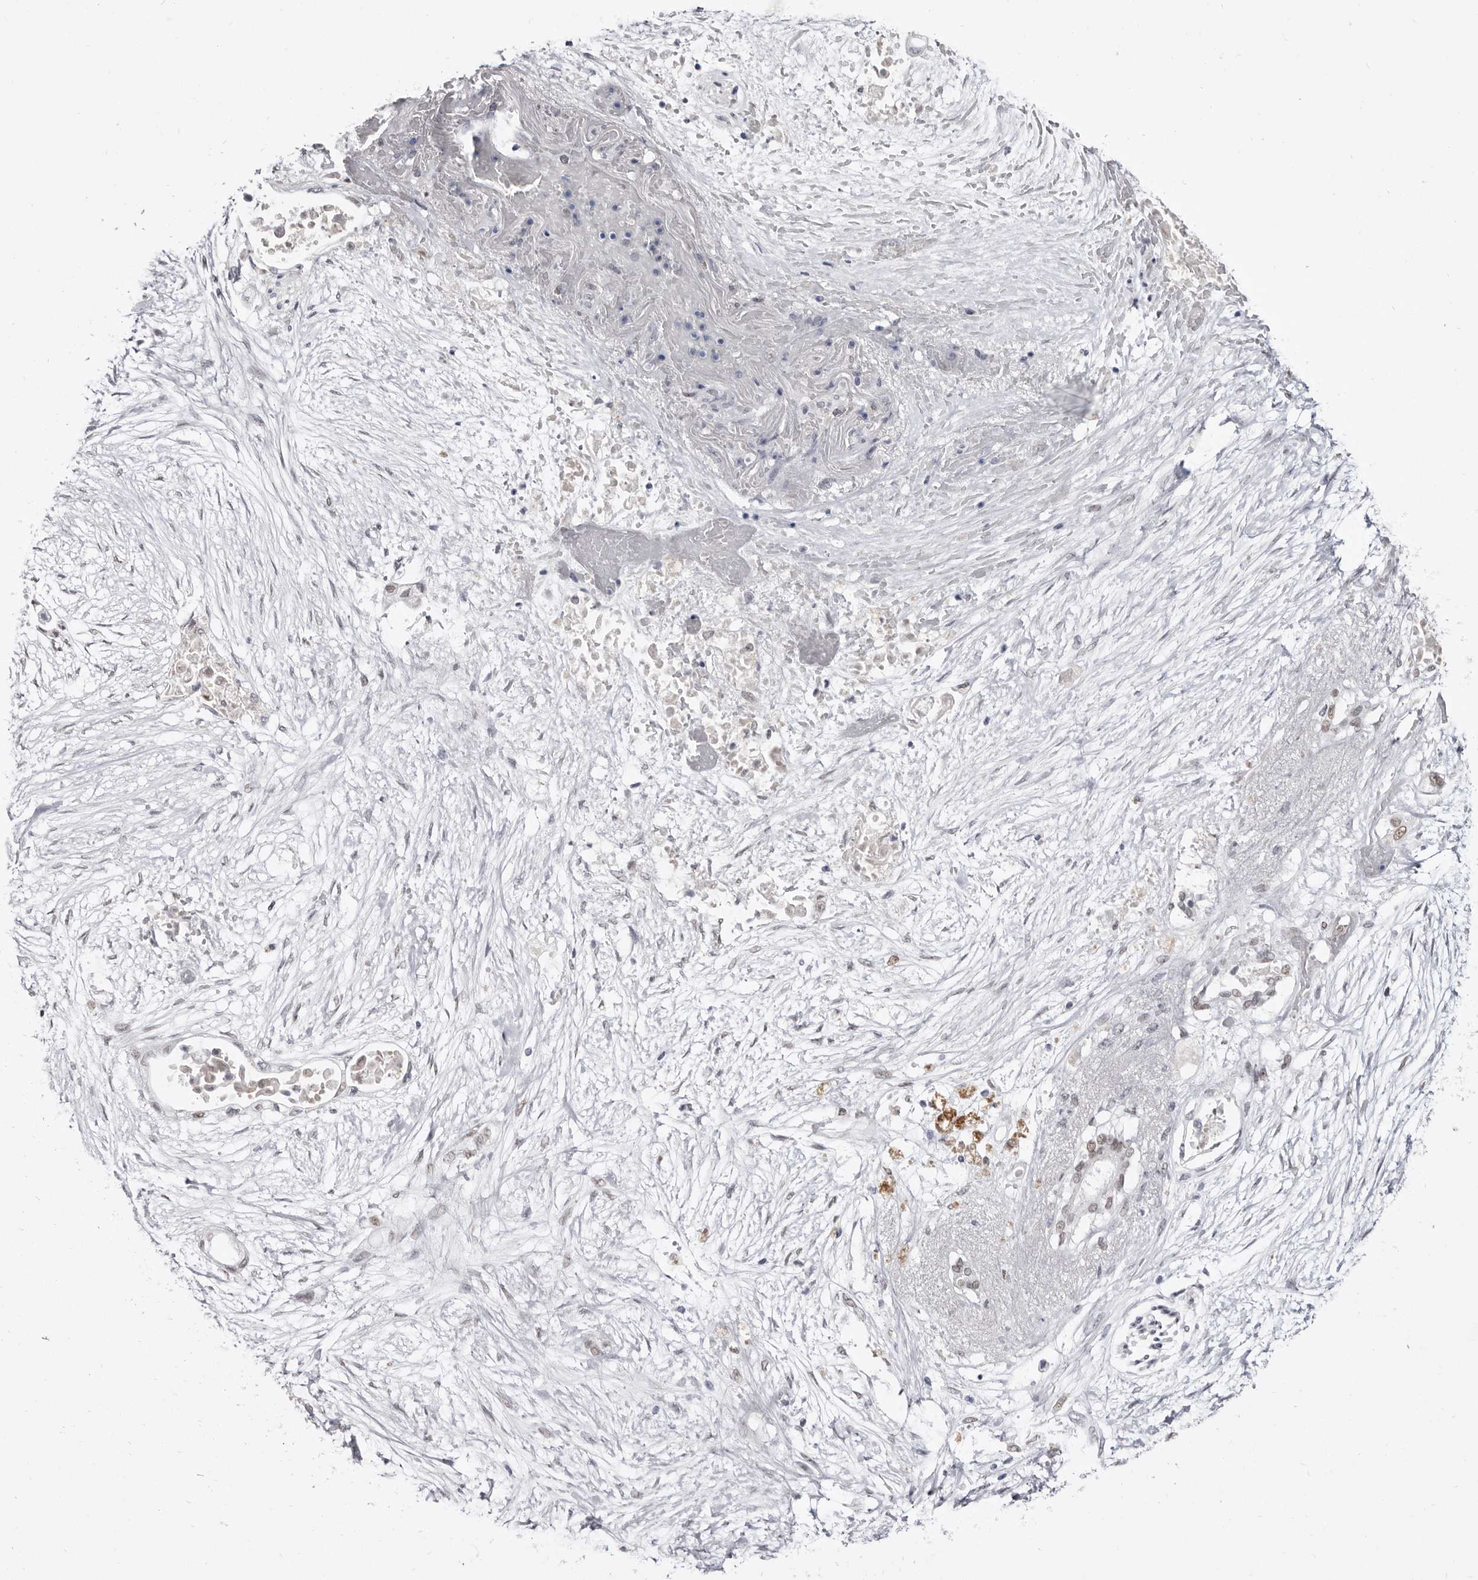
{"staining": {"intensity": "weak", "quantity": "25%-75%", "location": "nuclear"}, "tissue": "pancreatic cancer", "cell_type": "Tumor cells", "image_type": "cancer", "snomed": [{"axis": "morphology", "description": "Adenocarcinoma, NOS"}, {"axis": "topography", "description": "Pancreas"}], "caption": "Adenocarcinoma (pancreatic) stained with DAB (3,3'-diaminobenzidine) IHC exhibits low levels of weak nuclear expression in about 25%-75% of tumor cells.", "gene": "ZNF326", "patient": {"sex": "male", "age": 53}}